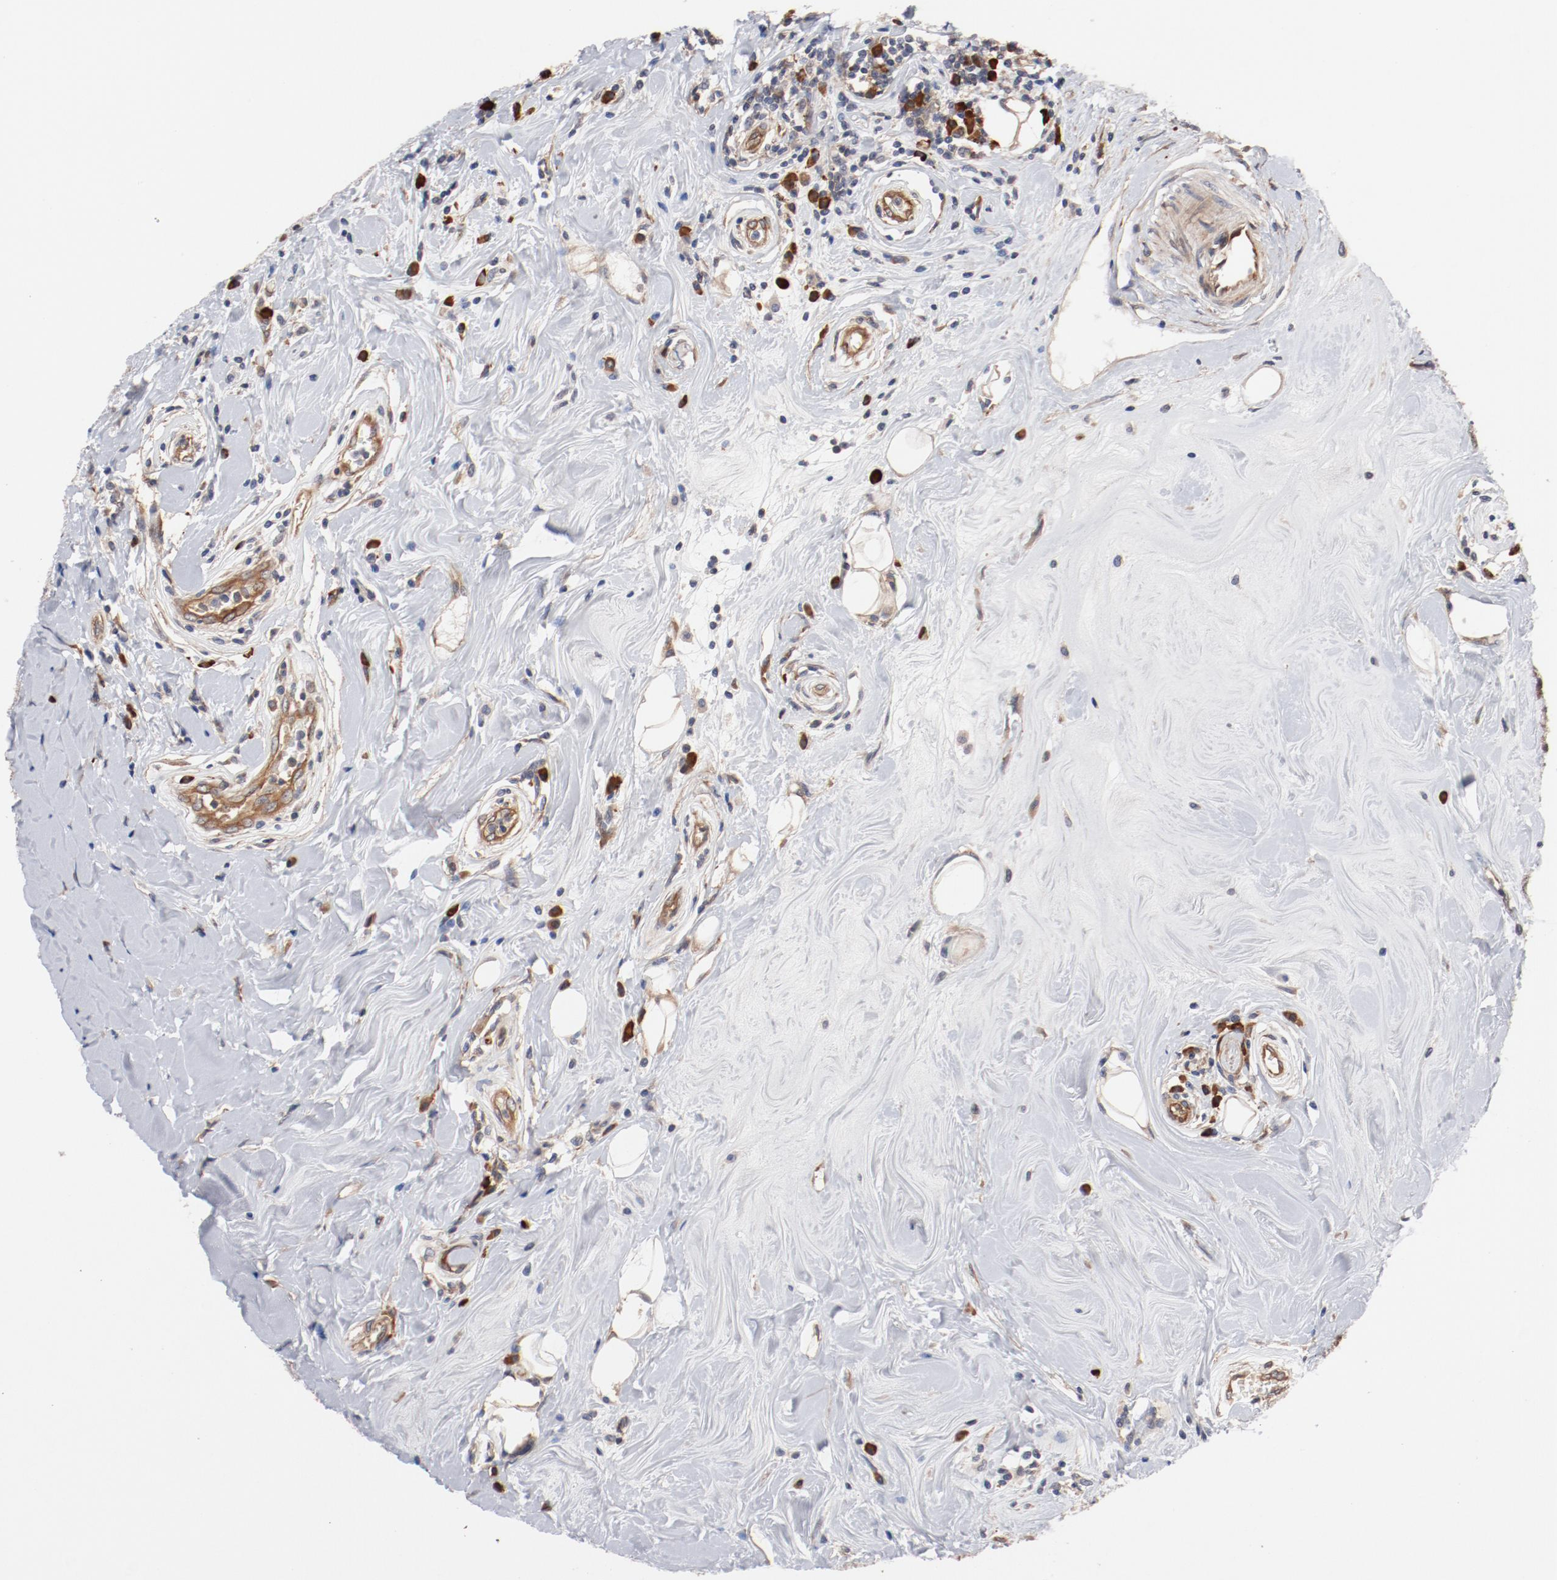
{"staining": {"intensity": "moderate", "quantity": ">75%", "location": "cytoplasmic/membranous"}, "tissue": "breast cancer", "cell_type": "Tumor cells", "image_type": "cancer", "snomed": [{"axis": "morphology", "description": "Duct carcinoma"}, {"axis": "topography", "description": "Breast"}], "caption": "Breast cancer (invasive ductal carcinoma) tissue demonstrates moderate cytoplasmic/membranous expression in approximately >75% of tumor cells, visualized by immunohistochemistry.", "gene": "PITPNM2", "patient": {"sex": "female", "age": 27}}